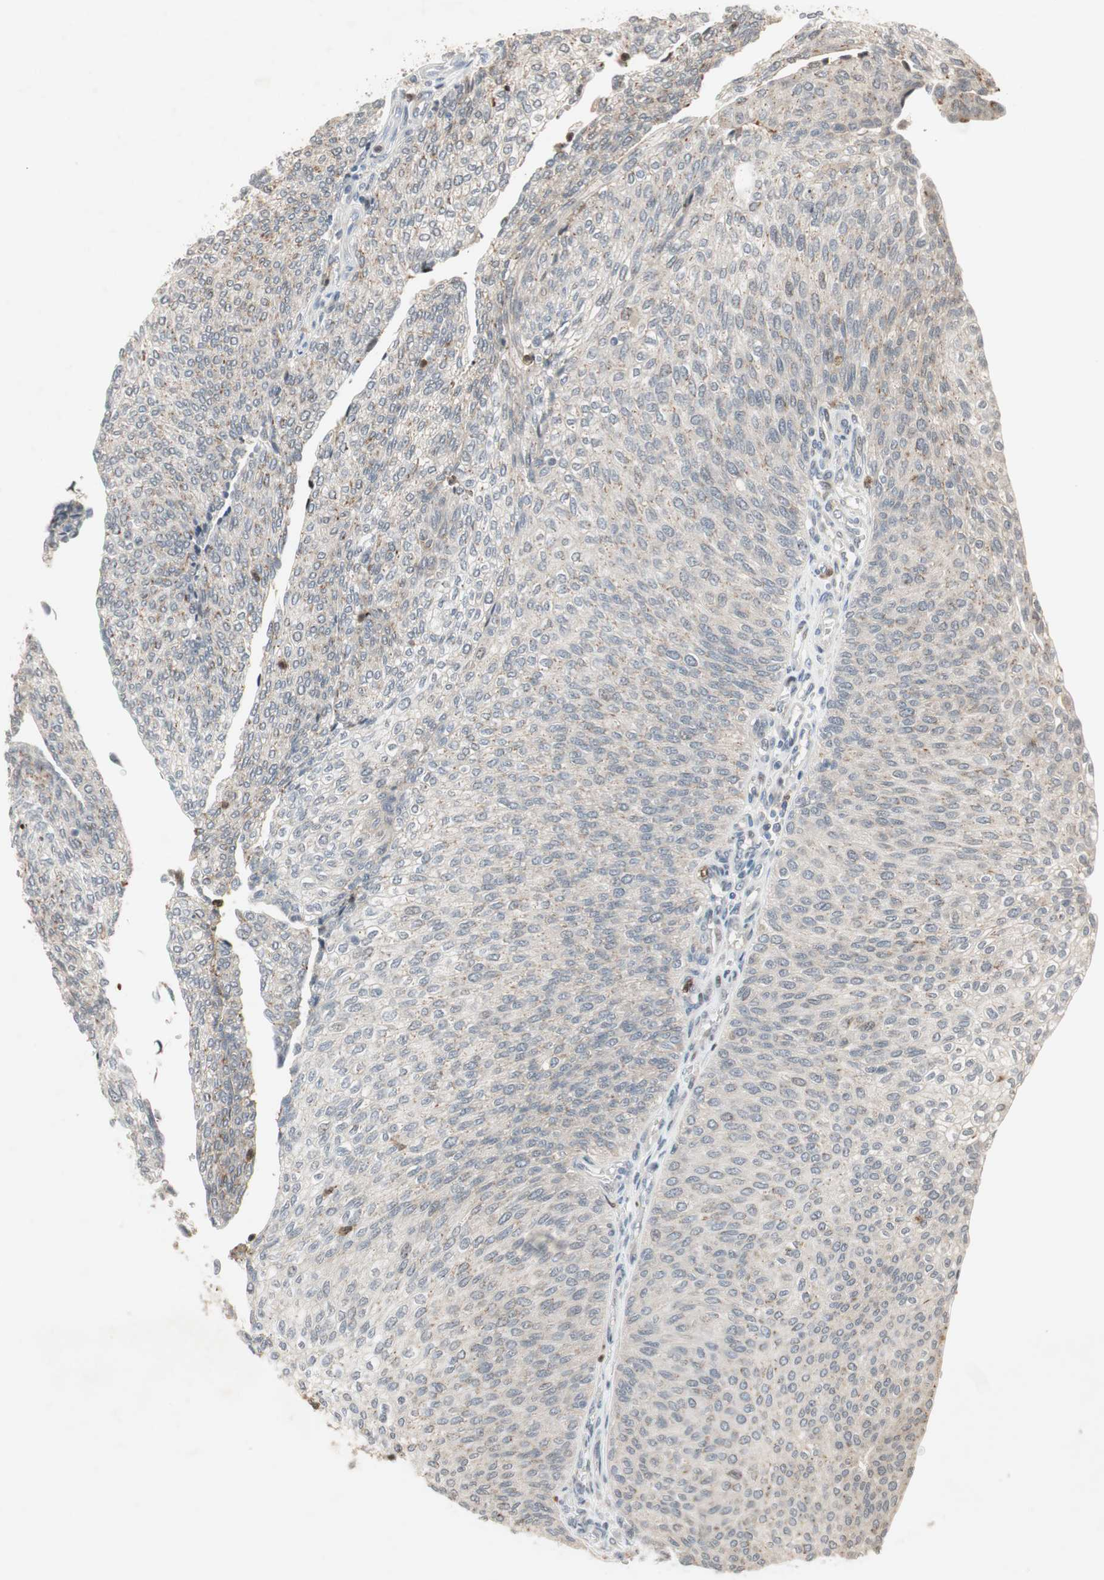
{"staining": {"intensity": "weak", "quantity": "<25%", "location": "cytoplasmic/membranous"}, "tissue": "urothelial cancer", "cell_type": "Tumor cells", "image_type": "cancer", "snomed": [{"axis": "morphology", "description": "Urothelial carcinoma, Low grade"}, {"axis": "topography", "description": "Urinary bladder"}], "caption": "Tumor cells show no significant protein expression in low-grade urothelial carcinoma. Nuclei are stained in blue.", "gene": "SNX4", "patient": {"sex": "female", "age": 79}}